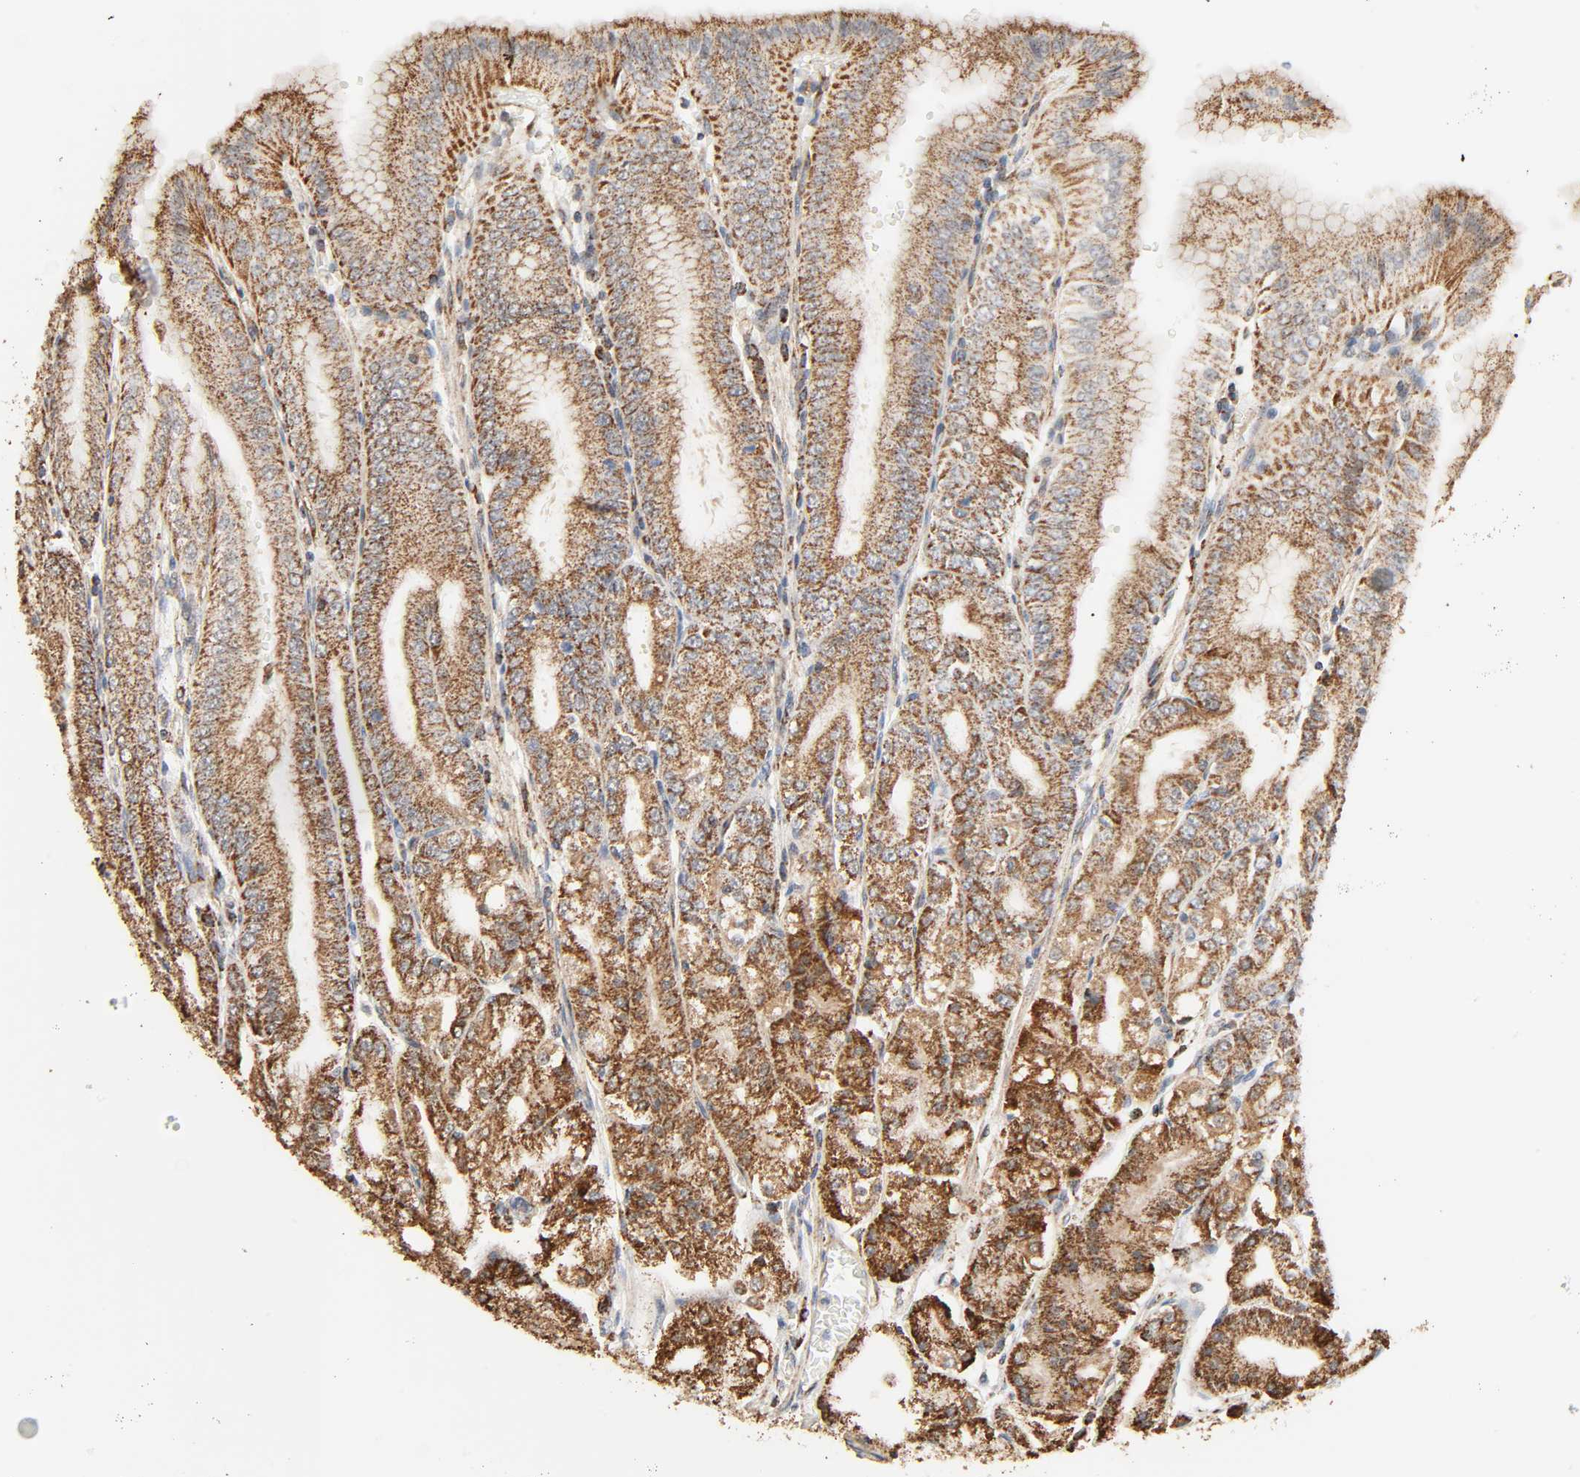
{"staining": {"intensity": "moderate", "quantity": ">75%", "location": "cytoplasmic/membranous"}, "tissue": "stomach", "cell_type": "Glandular cells", "image_type": "normal", "snomed": [{"axis": "morphology", "description": "Normal tissue, NOS"}, {"axis": "topography", "description": "Stomach, lower"}], "caption": "The histopathology image shows immunohistochemical staining of unremarkable stomach. There is moderate cytoplasmic/membranous positivity is present in approximately >75% of glandular cells. (IHC, brightfield microscopy, high magnification).", "gene": "ZMAT5", "patient": {"sex": "male", "age": 71}}